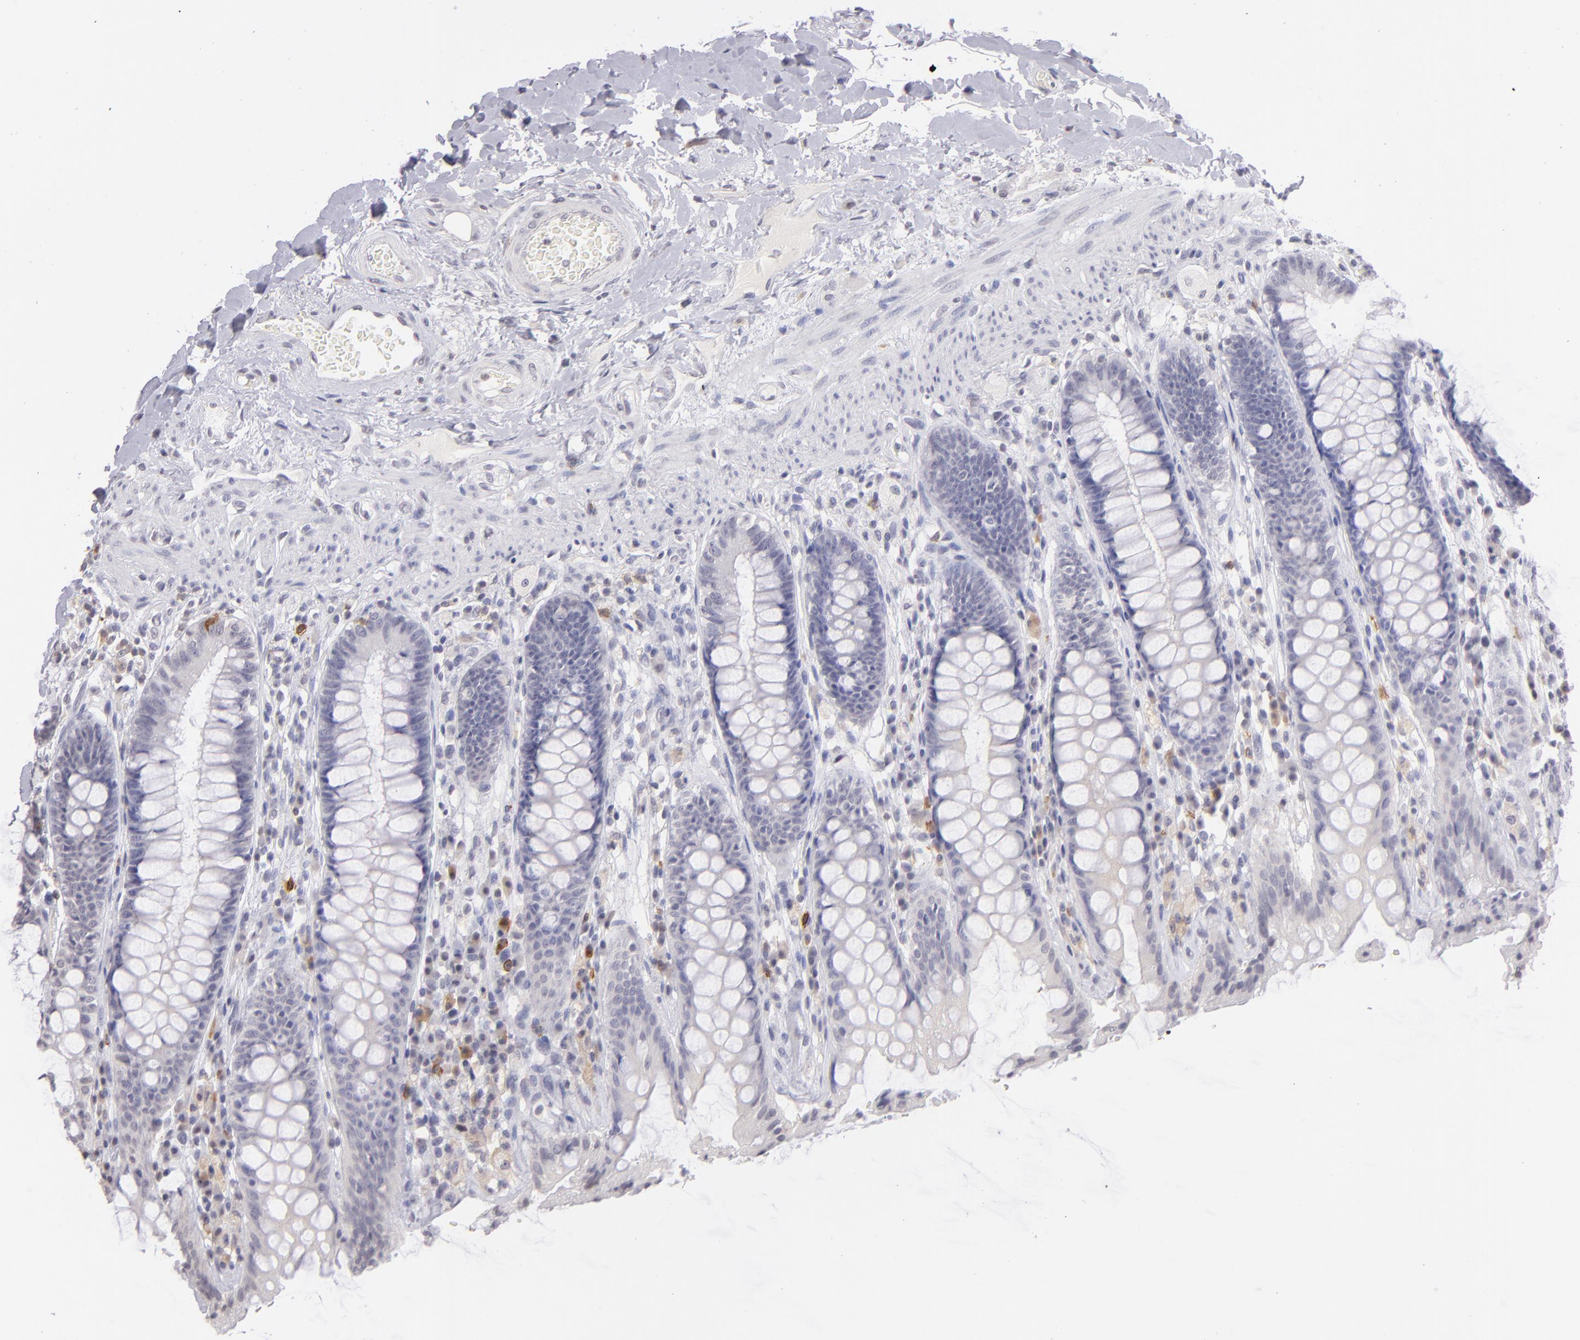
{"staining": {"intensity": "negative", "quantity": "none", "location": "none"}, "tissue": "rectum", "cell_type": "Glandular cells", "image_type": "normal", "snomed": [{"axis": "morphology", "description": "Normal tissue, NOS"}, {"axis": "topography", "description": "Rectum"}], "caption": "The histopathology image exhibits no significant positivity in glandular cells of rectum.", "gene": "IL2RA", "patient": {"sex": "female", "age": 46}}